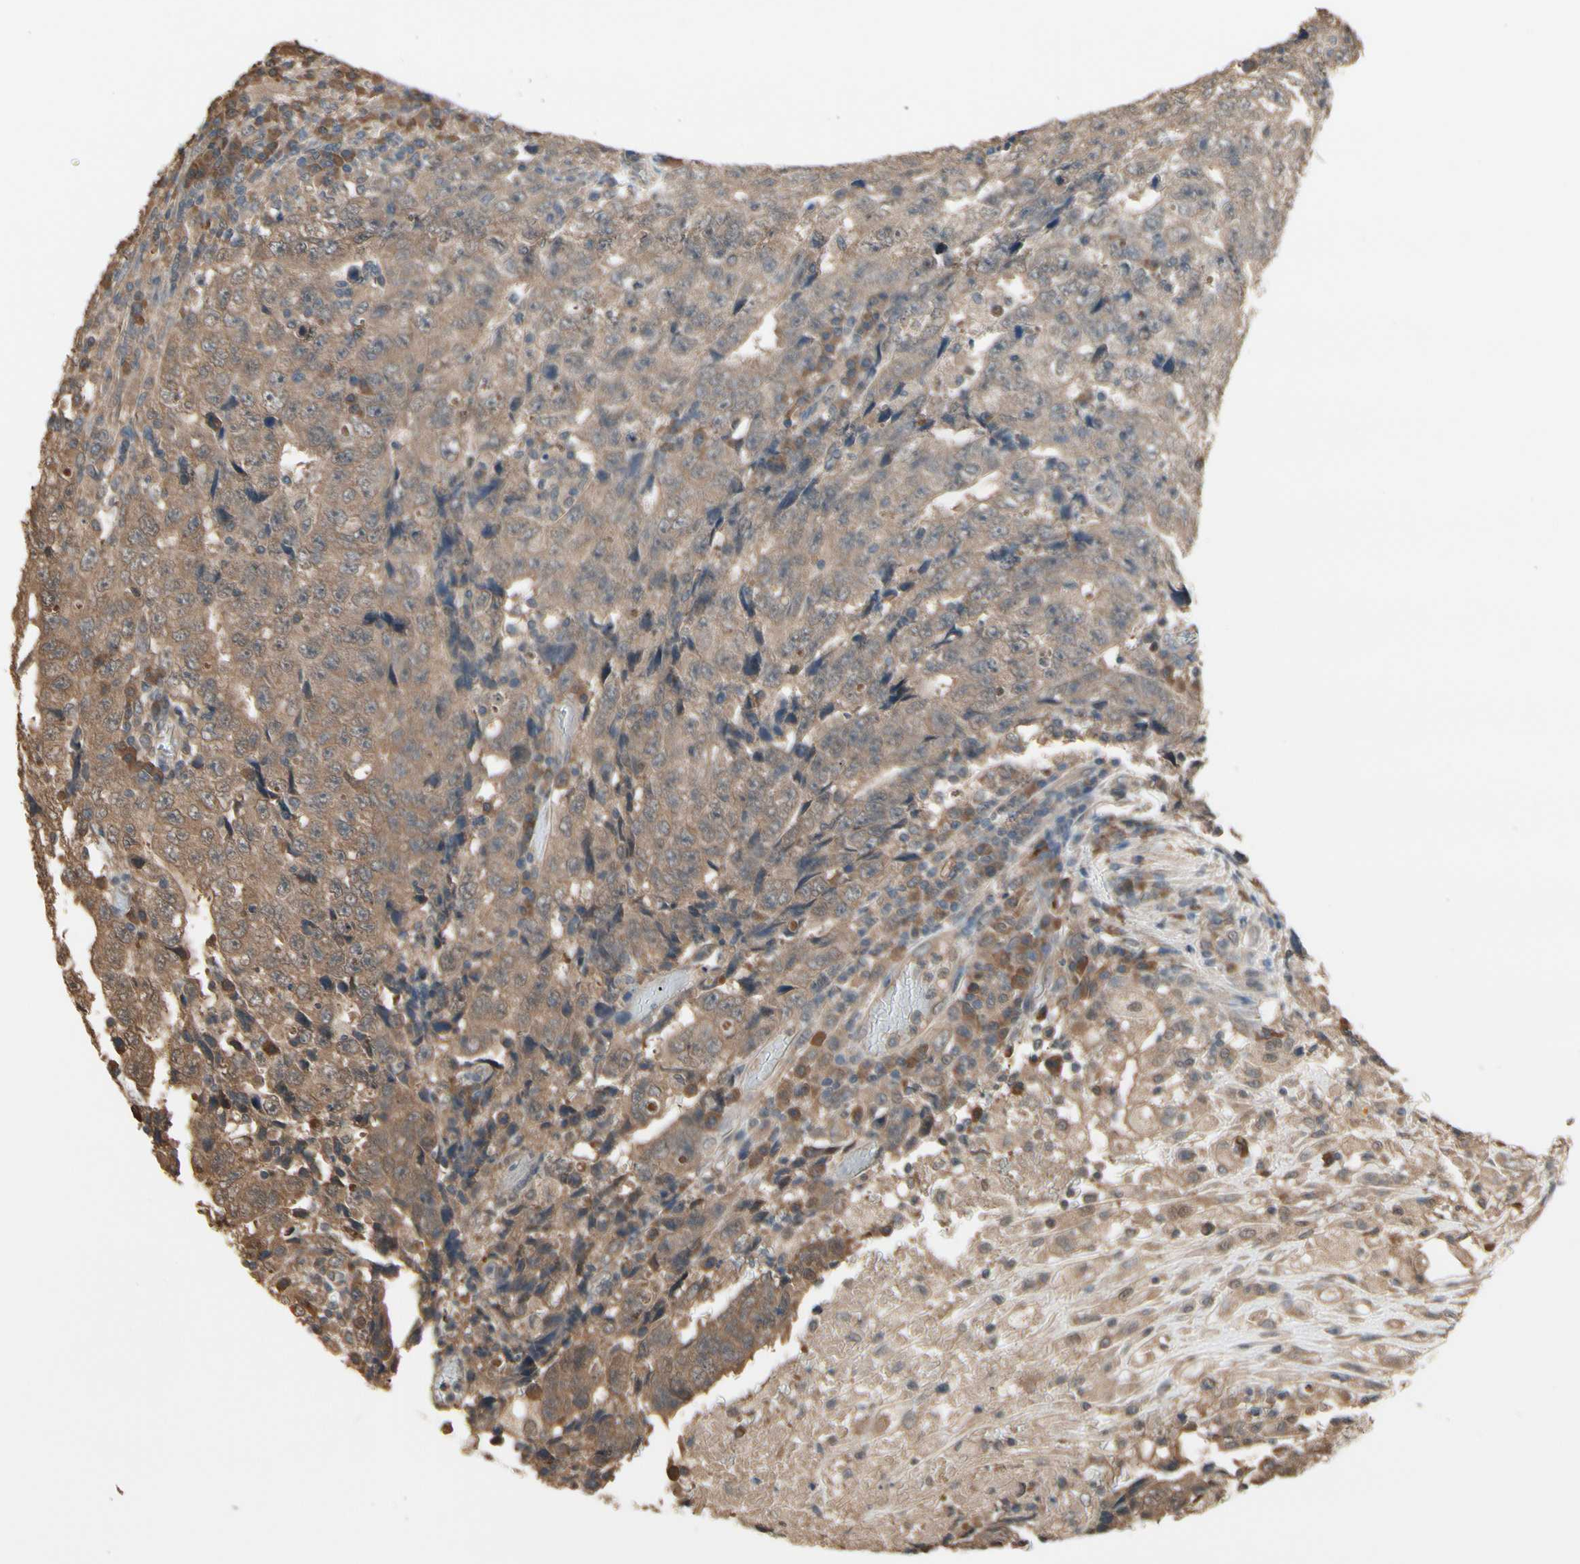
{"staining": {"intensity": "moderate", "quantity": ">75%", "location": "cytoplasmic/membranous"}, "tissue": "testis cancer", "cell_type": "Tumor cells", "image_type": "cancer", "snomed": [{"axis": "morphology", "description": "Necrosis, NOS"}, {"axis": "morphology", "description": "Carcinoma, Embryonal, NOS"}, {"axis": "topography", "description": "Testis"}], "caption": "Immunohistochemical staining of testis cancer displays medium levels of moderate cytoplasmic/membranous protein expression in about >75% of tumor cells.", "gene": "PNPLA7", "patient": {"sex": "male", "age": 19}}